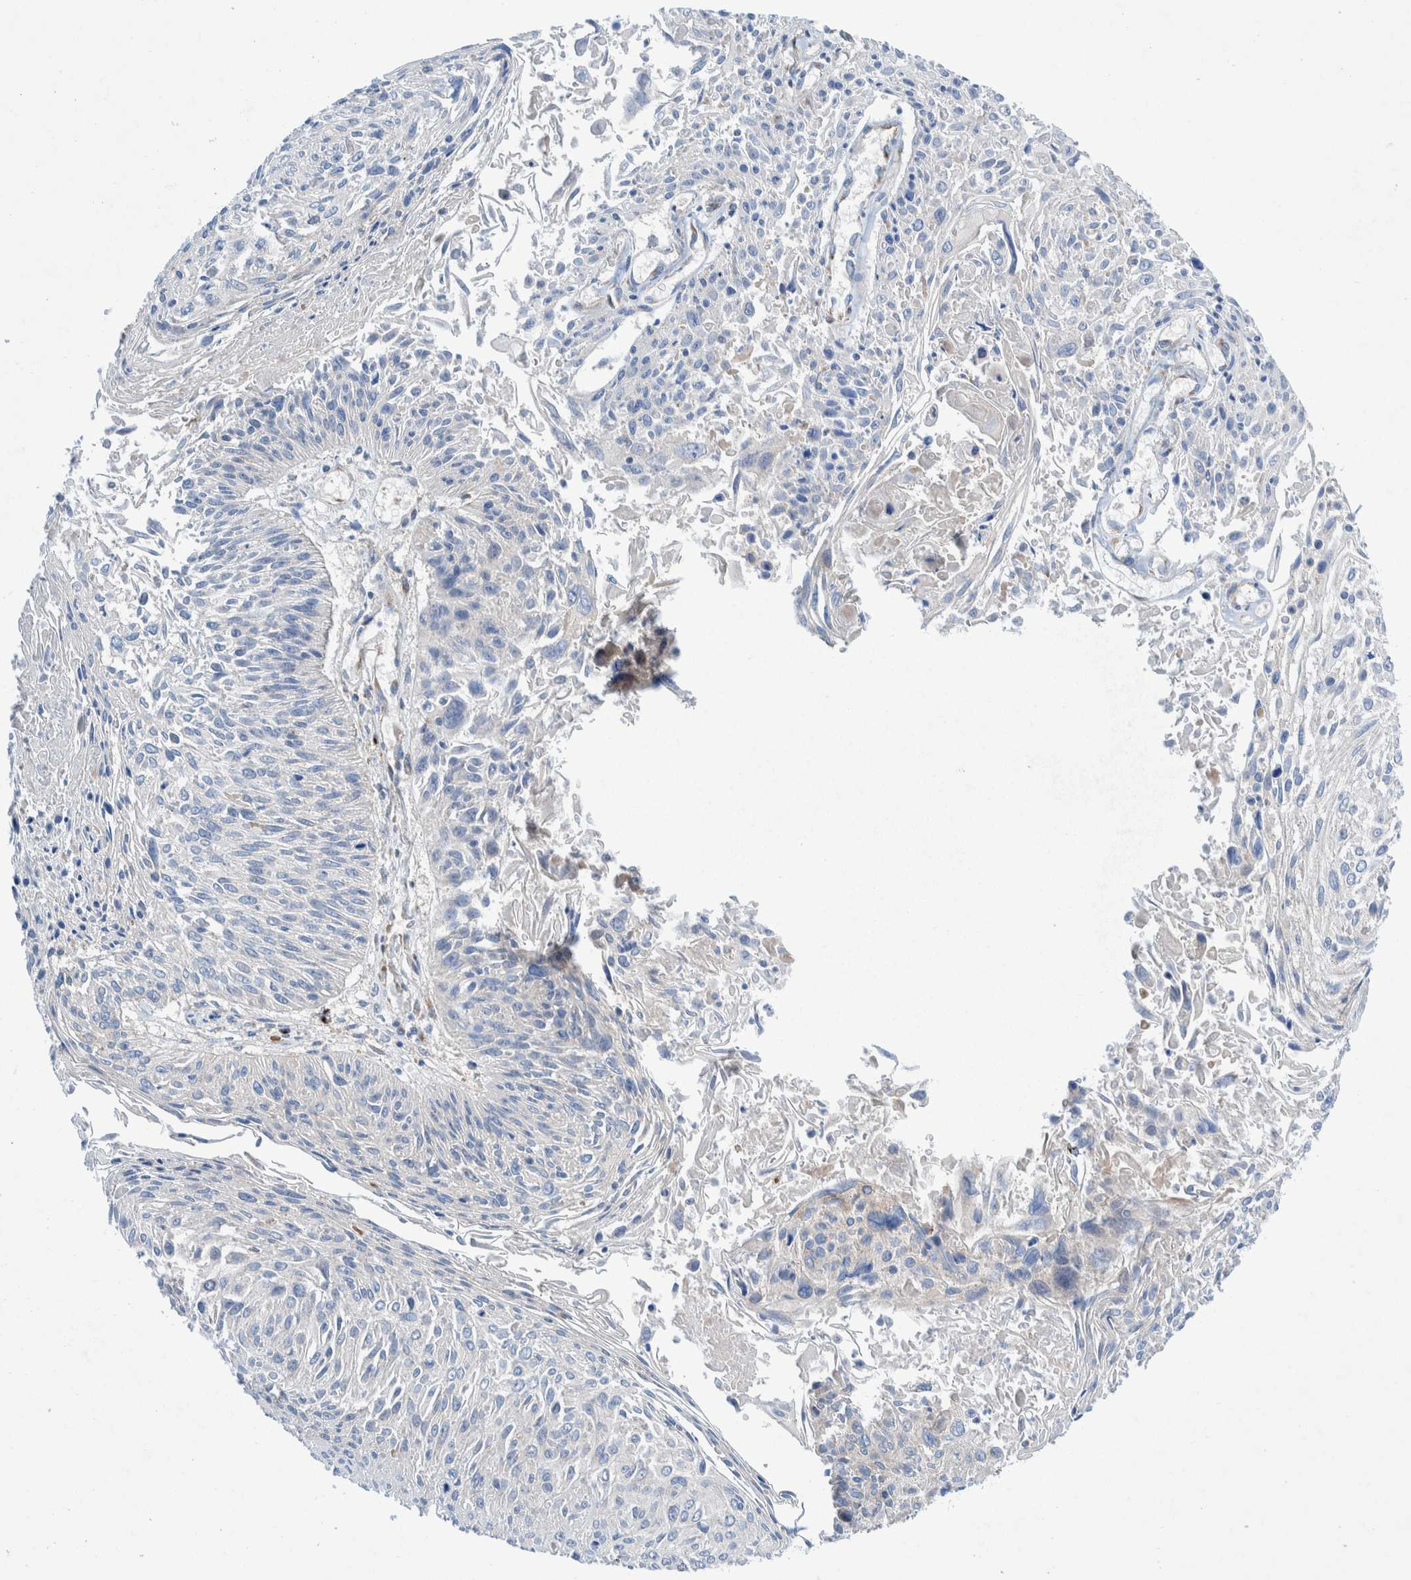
{"staining": {"intensity": "negative", "quantity": "none", "location": "none"}, "tissue": "cervical cancer", "cell_type": "Tumor cells", "image_type": "cancer", "snomed": [{"axis": "morphology", "description": "Squamous cell carcinoma, NOS"}, {"axis": "topography", "description": "Cervix"}], "caption": "This is an immunohistochemistry photomicrograph of human cervical cancer. There is no staining in tumor cells.", "gene": "TRIM58", "patient": {"sex": "female", "age": 51}}